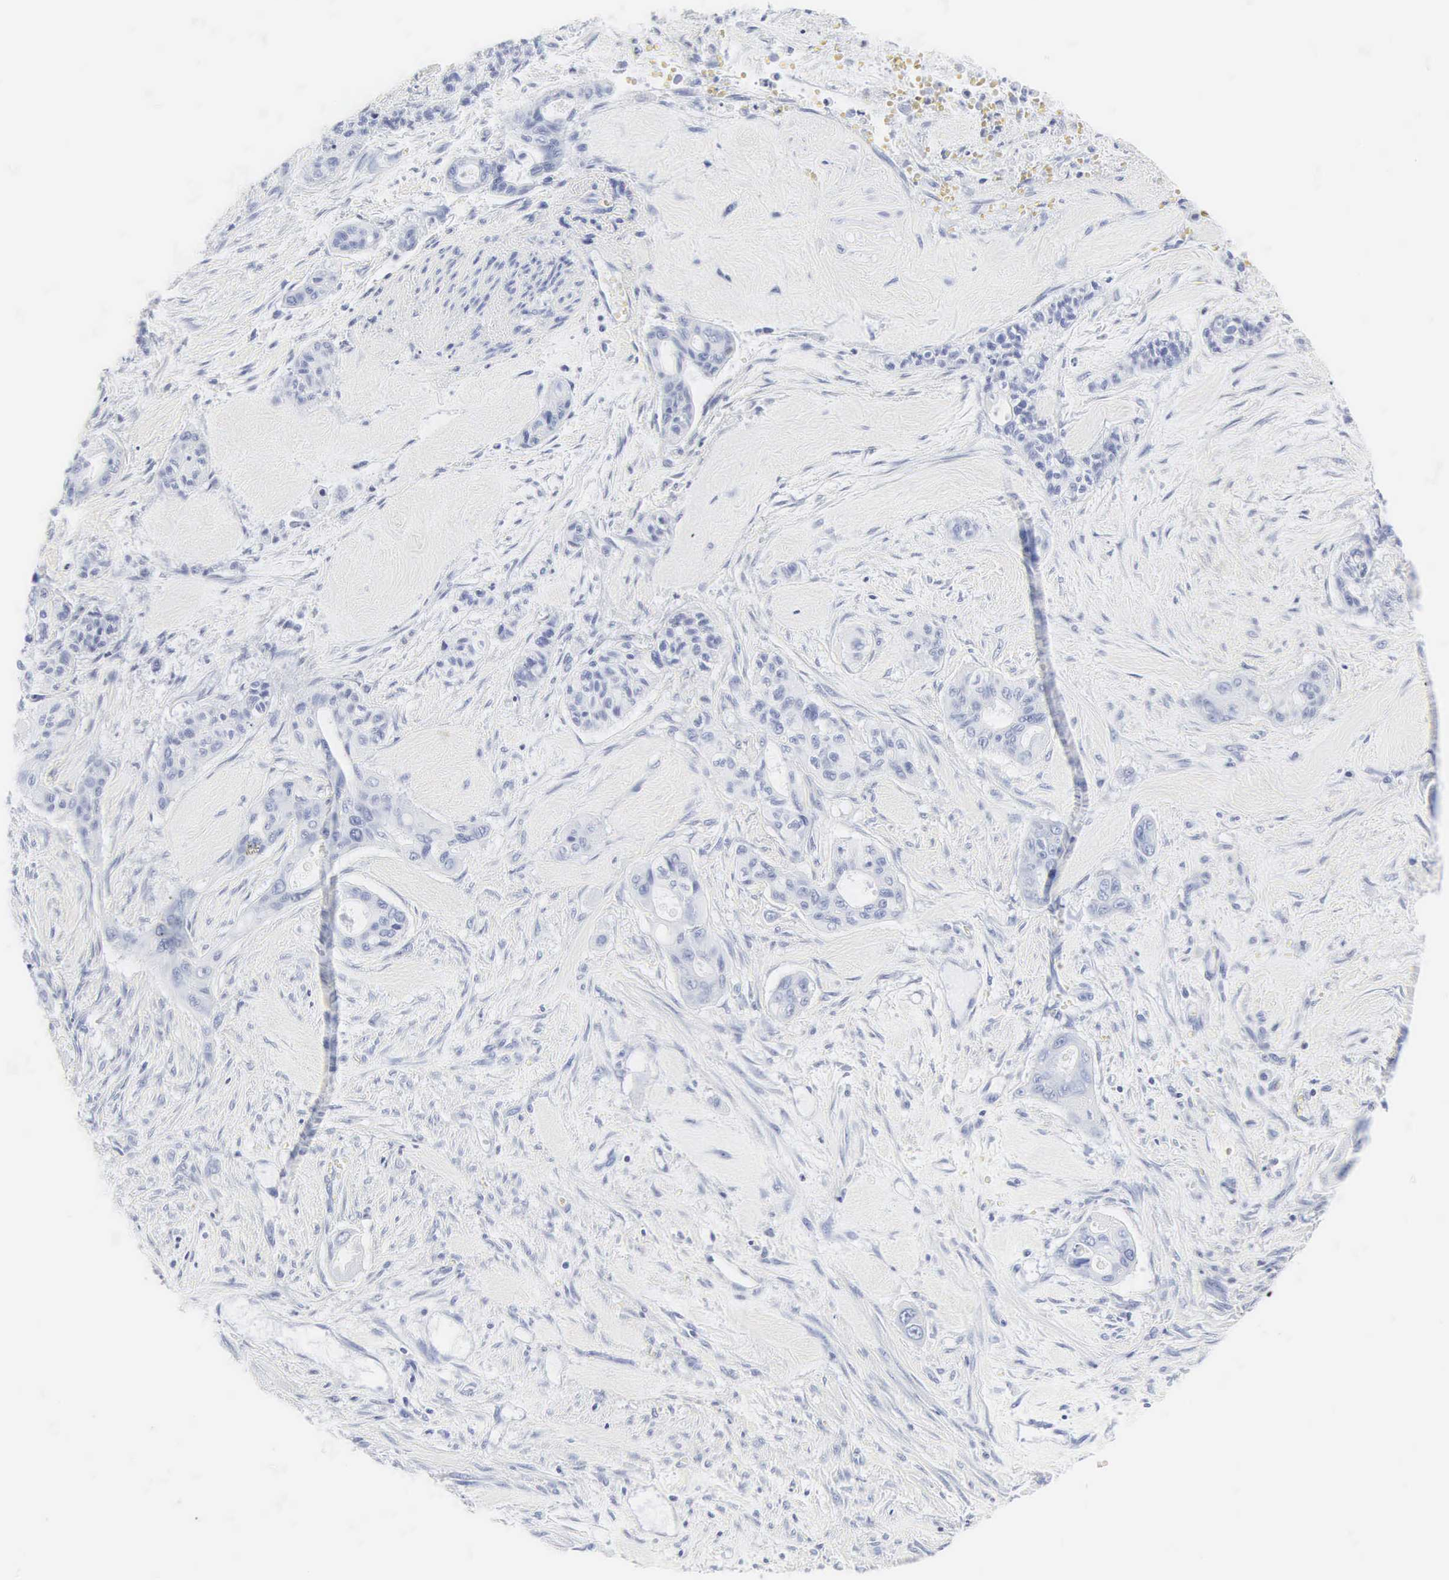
{"staining": {"intensity": "negative", "quantity": "none", "location": "none"}, "tissue": "pancreatic cancer", "cell_type": "Tumor cells", "image_type": "cancer", "snomed": [{"axis": "morphology", "description": "Adenocarcinoma, NOS"}, {"axis": "topography", "description": "Pancreas"}], "caption": "The micrograph demonstrates no staining of tumor cells in pancreatic cancer (adenocarcinoma).", "gene": "INS", "patient": {"sex": "male", "age": 77}}